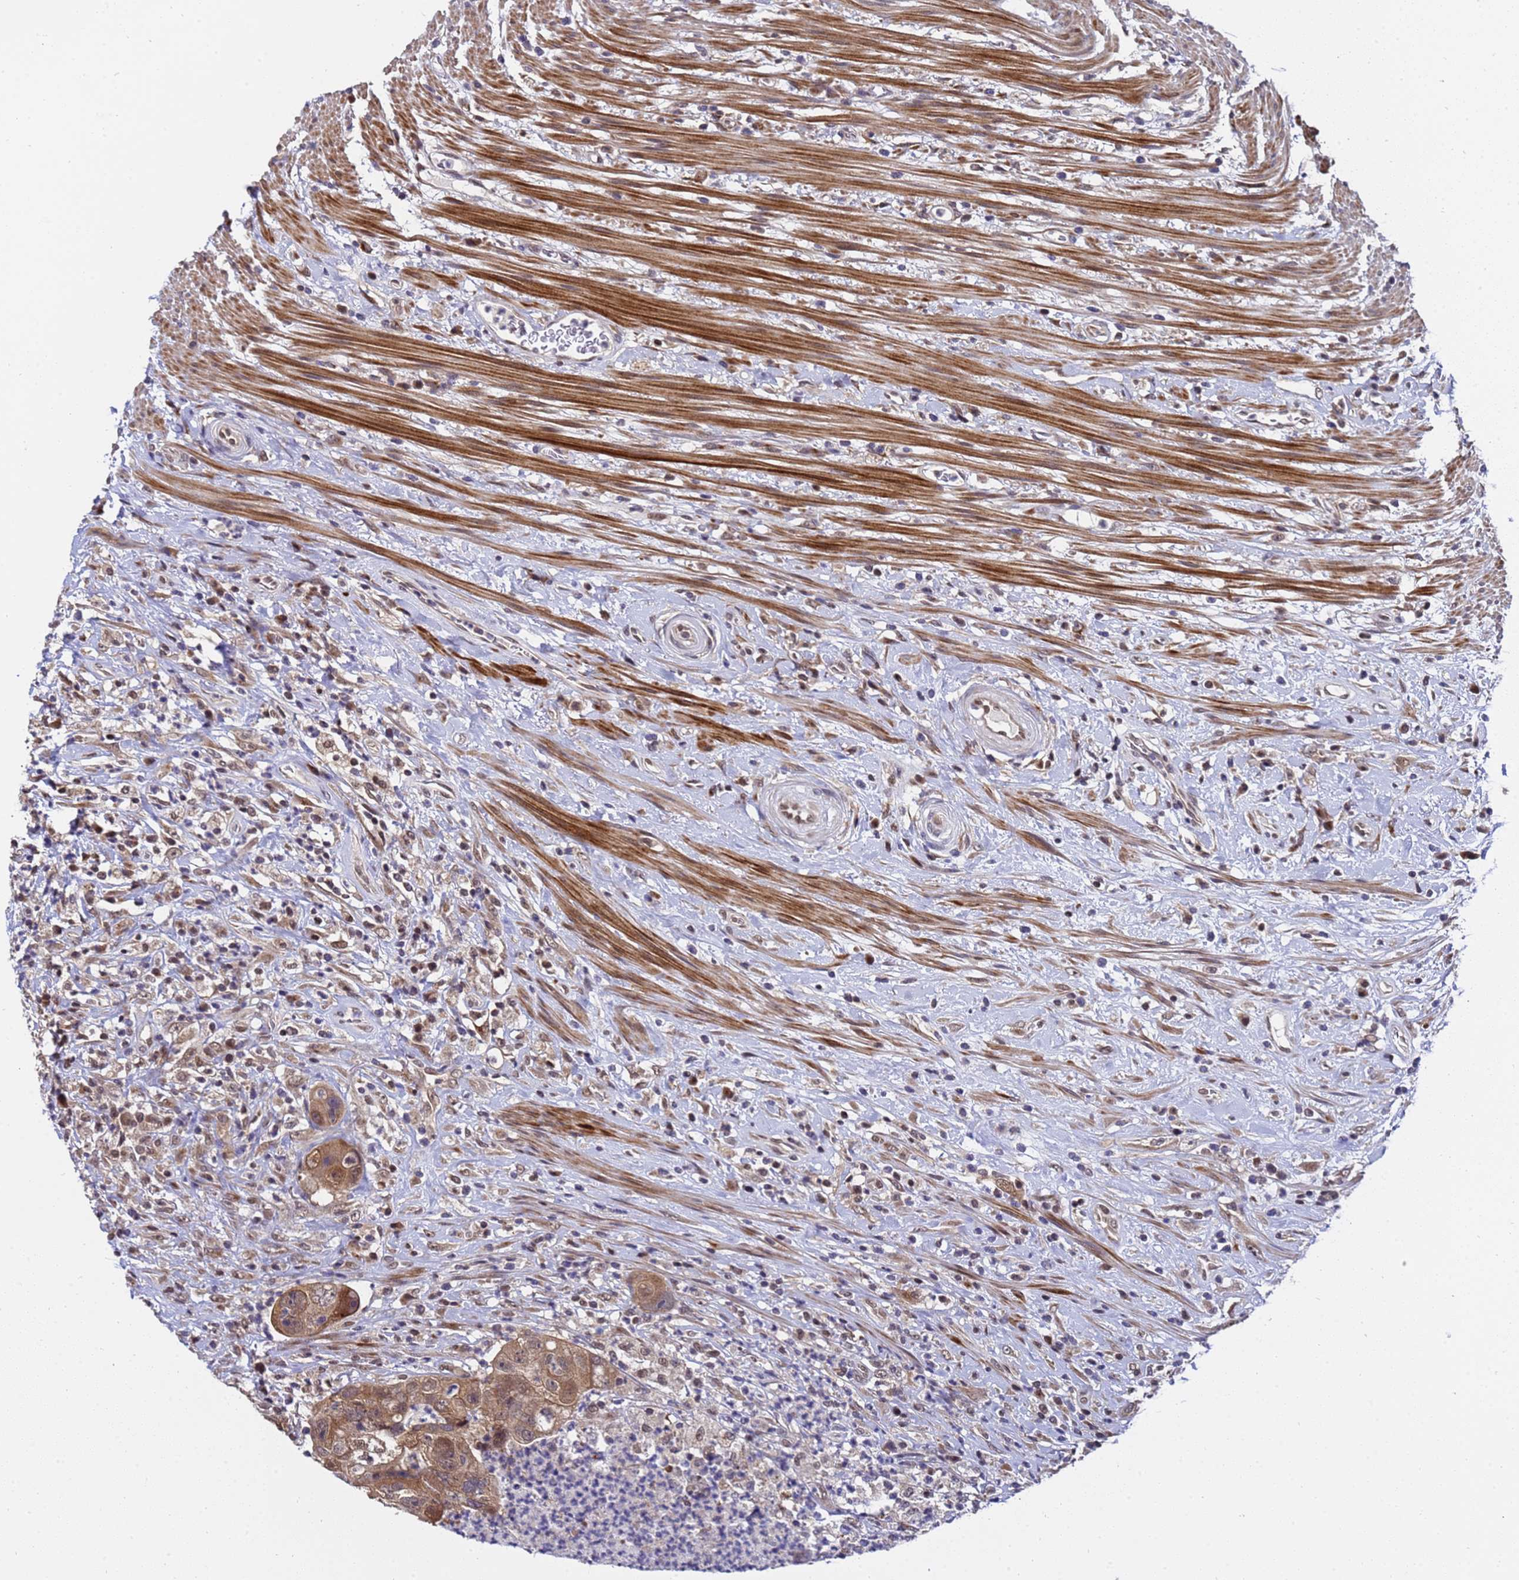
{"staining": {"intensity": "moderate", "quantity": ">75%", "location": "cytoplasmic/membranous,nuclear"}, "tissue": "colorectal cancer", "cell_type": "Tumor cells", "image_type": "cancer", "snomed": [{"axis": "morphology", "description": "Adenocarcinoma, NOS"}, {"axis": "topography", "description": "Rectum"}], "caption": "A micrograph of adenocarcinoma (colorectal) stained for a protein shows moderate cytoplasmic/membranous and nuclear brown staining in tumor cells.", "gene": "ANAPC13", "patient": {"sex": "male", "age": 59}}